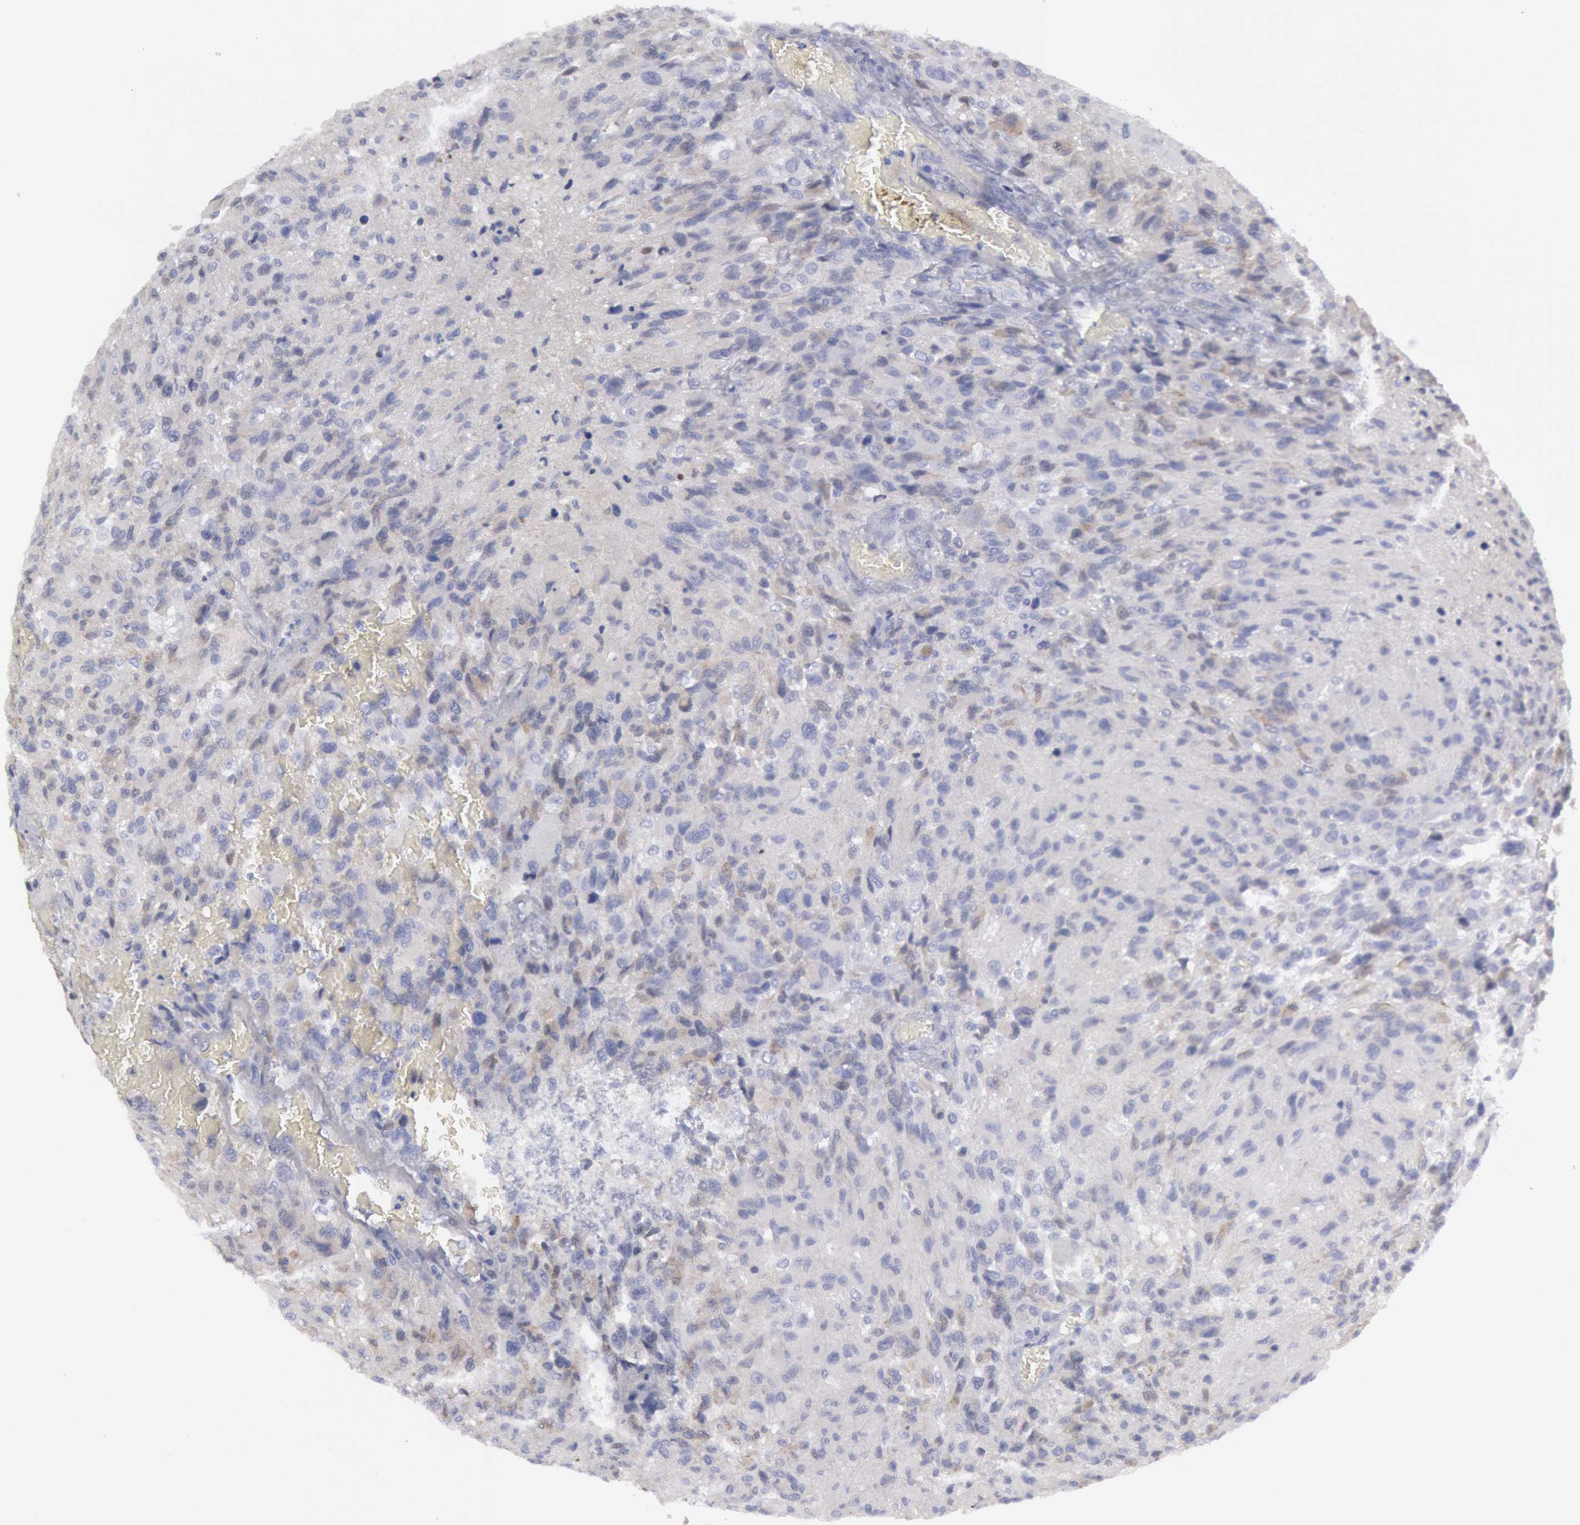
{"staining": {"intensity": "weak", "quantity": "<25%", "location": "cytoplasmic/membranous"}, "tissue": "glioma", "cell_type": "Tumor cells", "image_type": "cancer", "snomed": [{"axis": "morphology", "description": "Glioma, malignant, High grade"}, {"axis": "topography", "description": "Brain"}], "caption": "This is an IHC photomicrograph of glioma. There is no positivity in tumor cells.", "gene": "FHL1", "patient": {"sex": "male", "age": 69}}